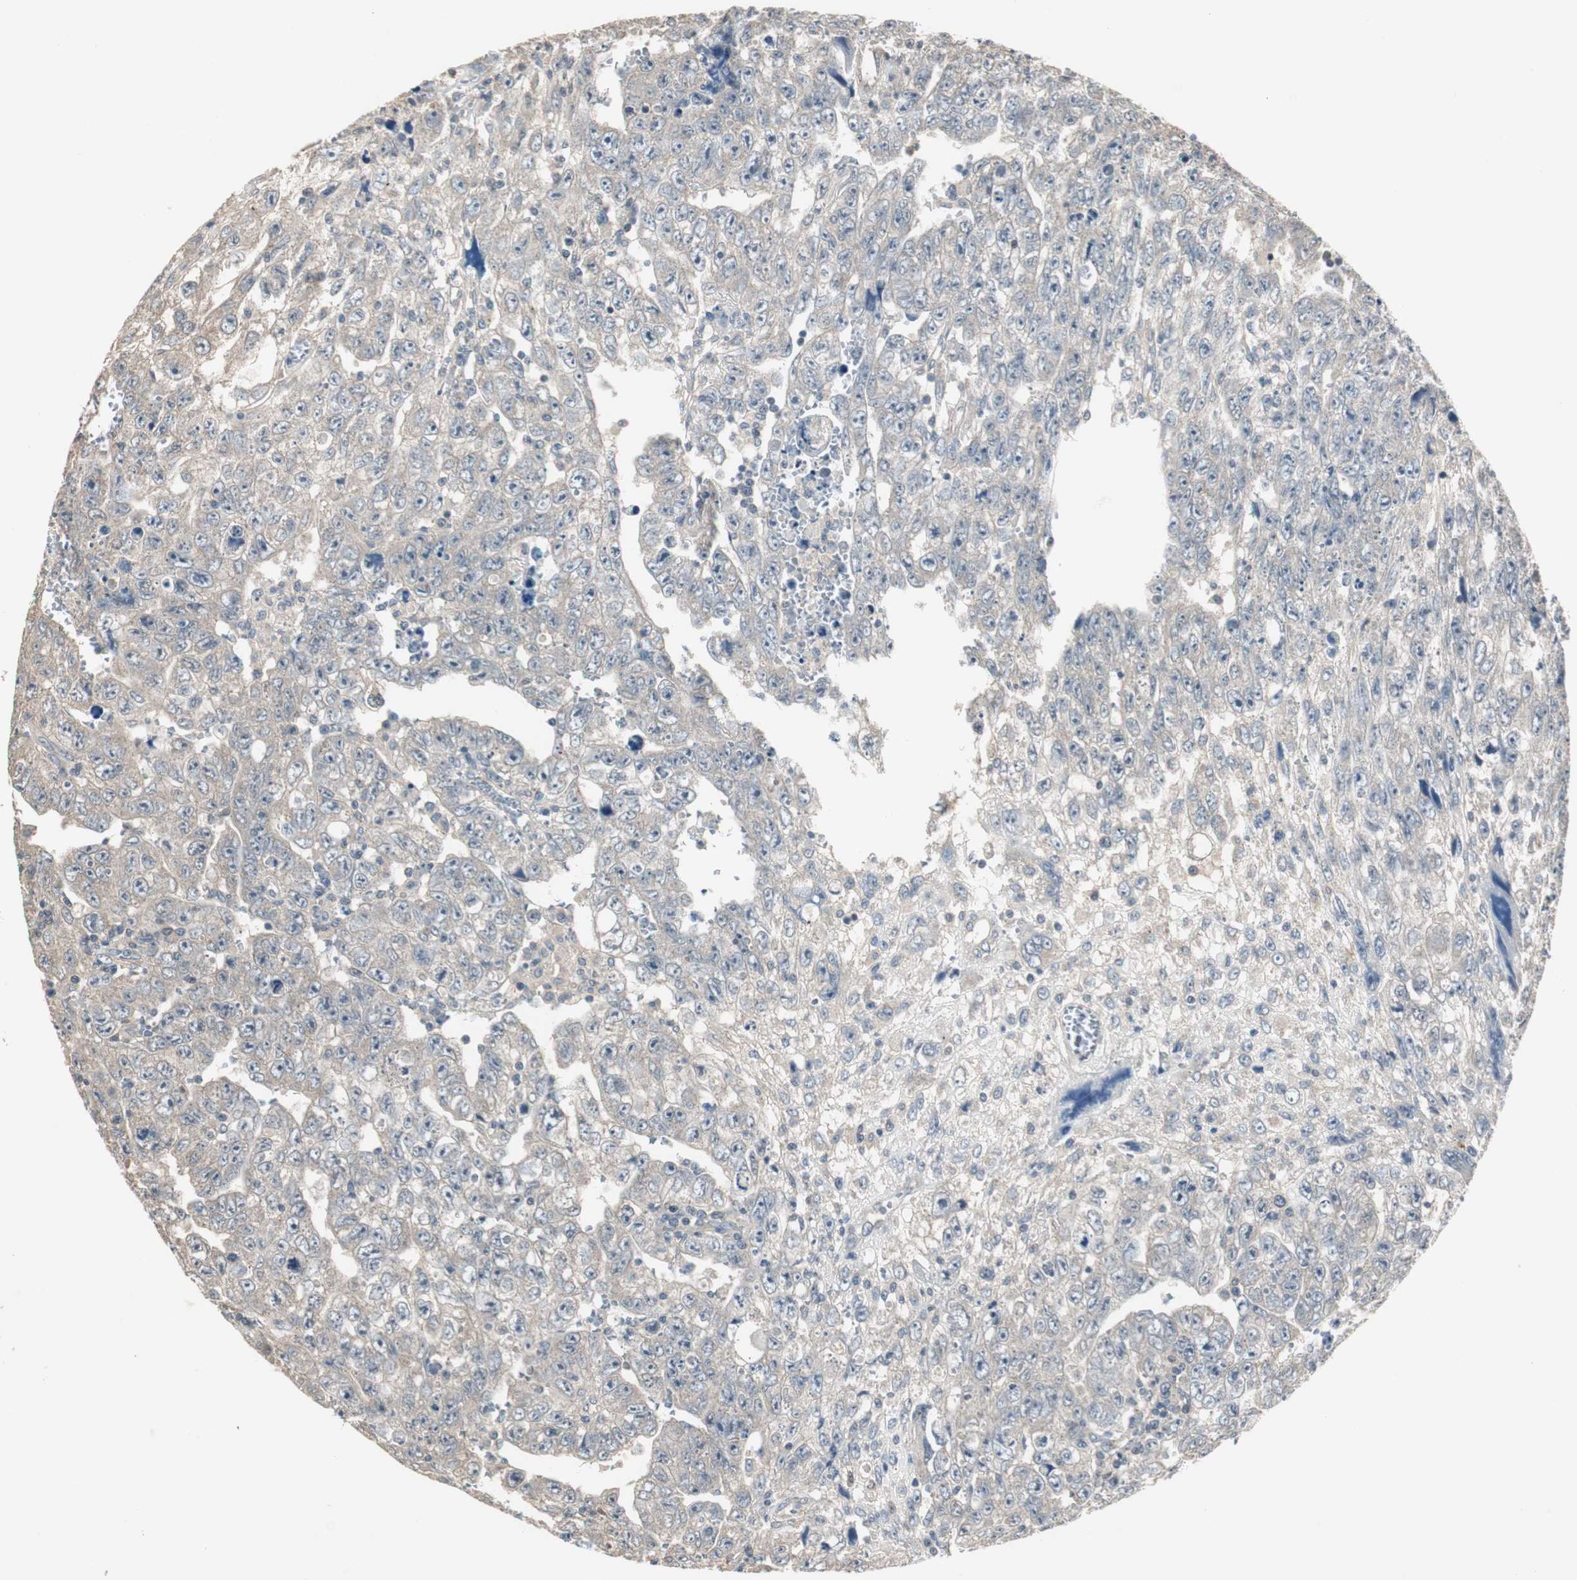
{"staining": {"intensity": "negative", "quantity": "none", "location": "none"}, "tissue": "testis cancer", "cell_type": "Tumor cells", "image_type": "cancer", "snomed": [{"axis": "morphology", "description": "Carcinoma, Embryonal, NOS"}, {"axis": "topography", "description": "Testis"}], "caption": "Embryonal carcinoma (testis) stained for a protein using IHC exhibits no staining tumor cells.", "gene": "PTPRN2", "patient": {"sex": "male", "age": 28}}